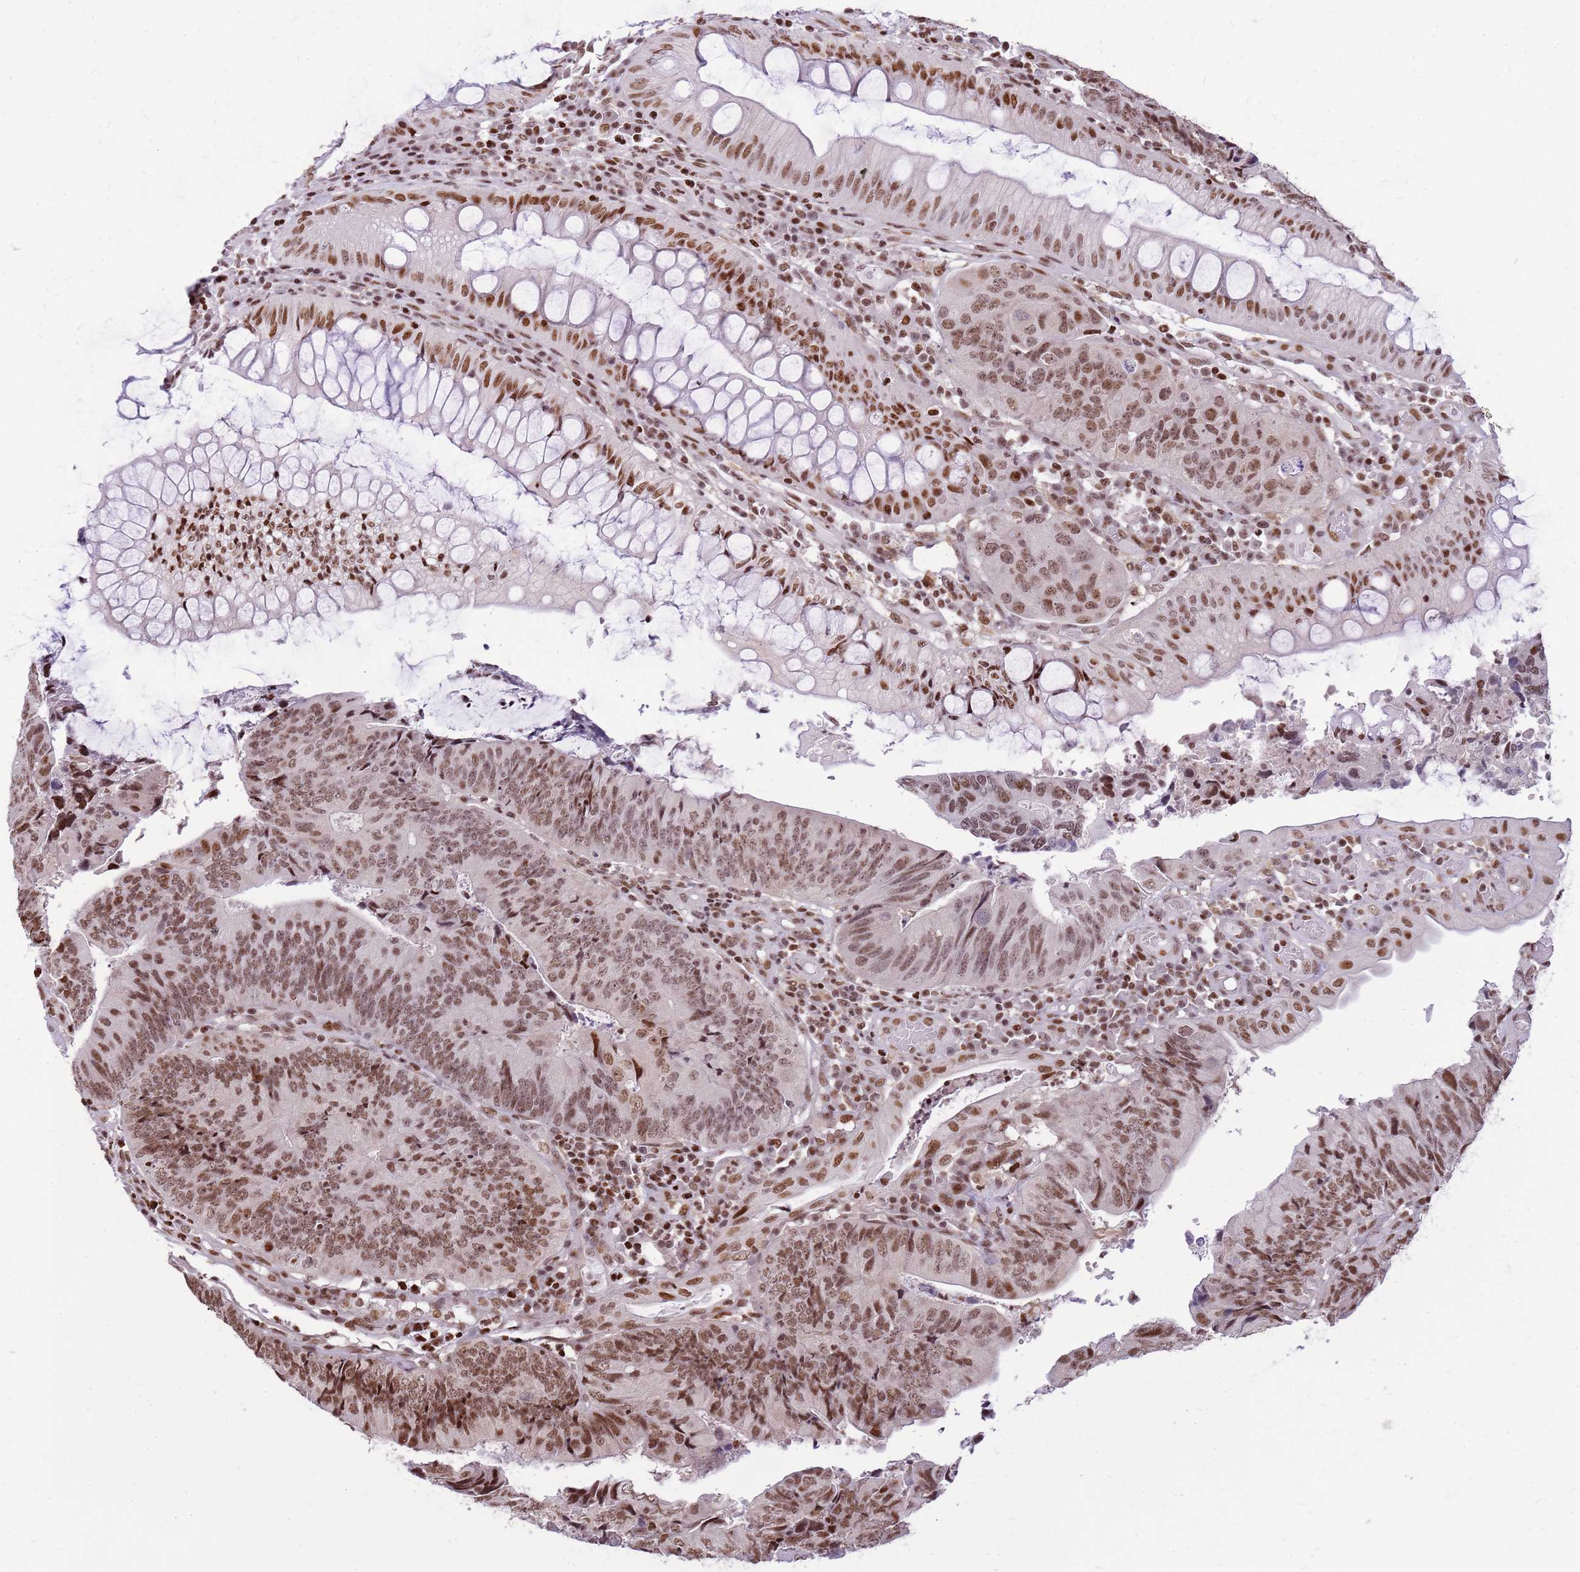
{"staining": {"intensity": "moderate", "quantity": ">75%", "location": "nuclear"}, "tissue": "colorectal cancer", "cell_type": "Tumor cells", "image_type": "cancer", "snomed": [{"axis": "morphology", "description": "Adenocarcinoma, NOS"}, {"axis": "topography", "description": "Colon"}], "caption": "Protein staining of colorectal cancer tissue shows moderate nuclear positivity in about >75% of tumor cells. Nuclei are stained in blue.", "gene": "WASHC4", "patient": {"sex": "female", "age": 67}}